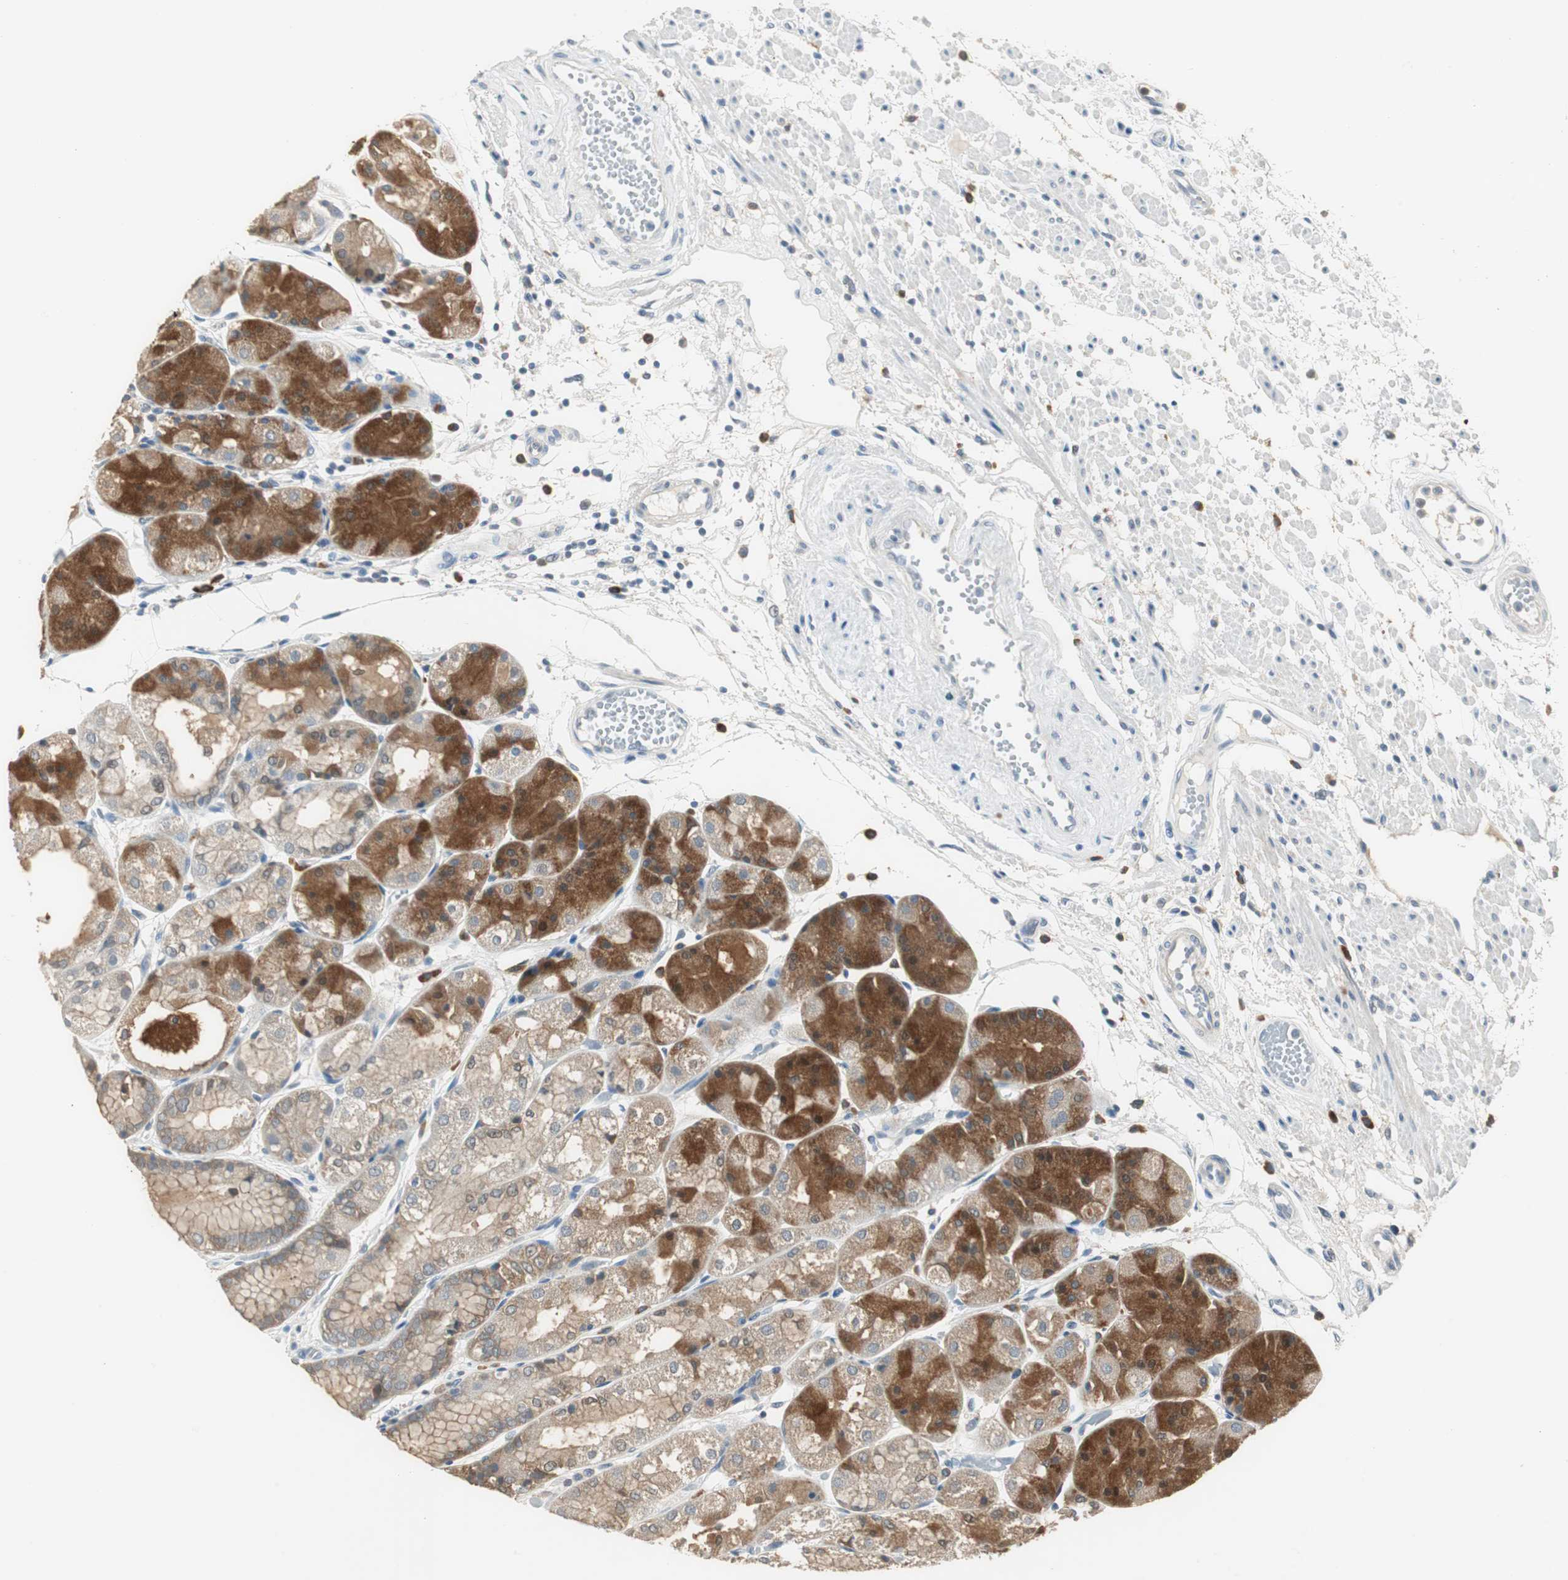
{"staining": {"intensity": "strong", "quantity": "25%-75%", "location": "cytoplasmic/membranous"}, "tissue": "stomach", "cell_type": "Glandular cells", "image_type": "normal", "snomed": [{"axis": "morphology", "description": "Normal tissue, NOS"}, {"axis": "topography", "description": "Stomach, upper"}], "caption": "The histopathology image shows immunohistochemical staining of unremarkable stomach. There is strong cytoplasmic/membranous staining is identified in approximately 25%-75% of glandular cells. (DAB IHC, brown staining for protein, blue staining for nuclei).", "gene": "MSTO1", "patient": {"sex": "male", "age": 72}}